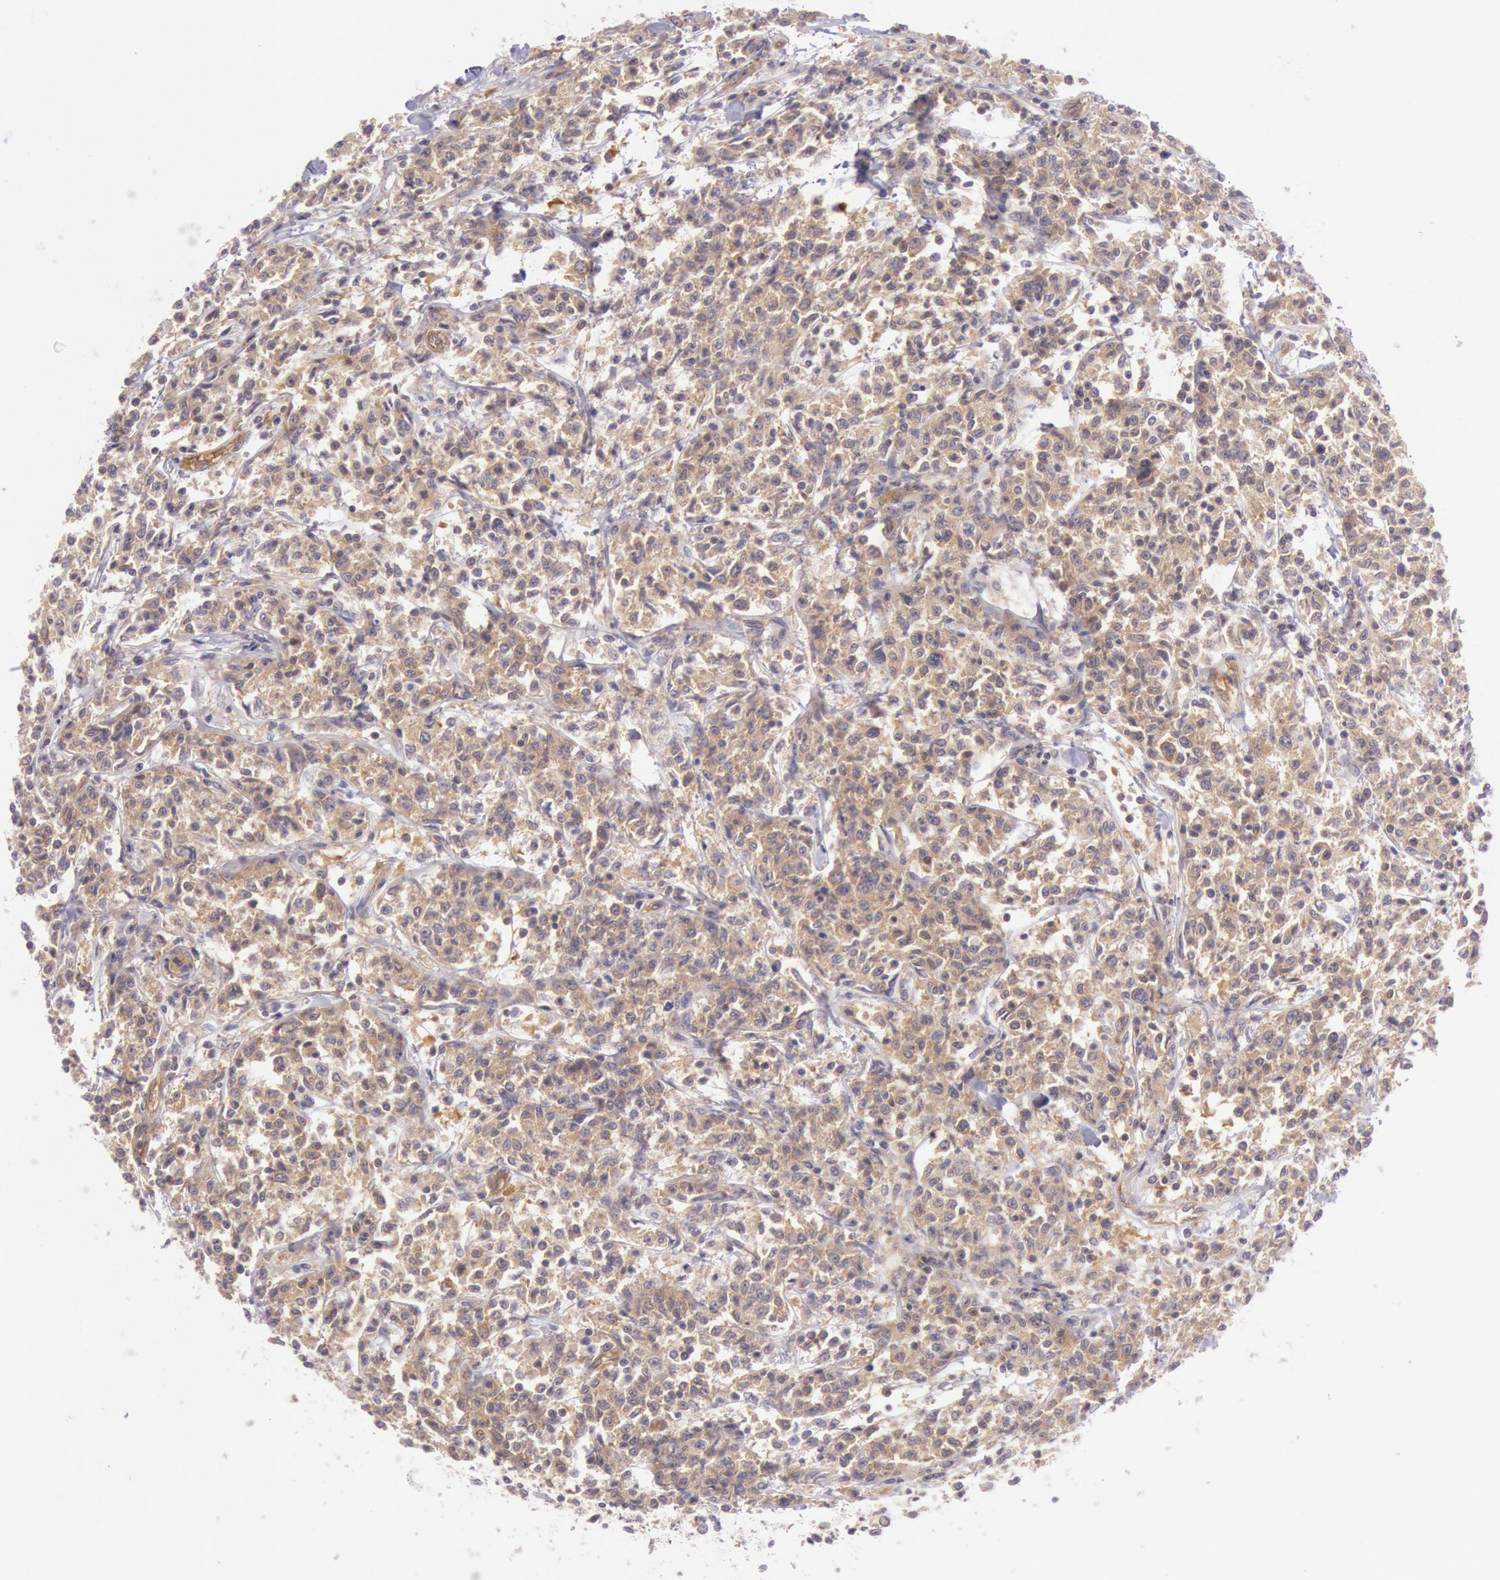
{"staining": {"intensity": "weak", "quantity": ">75%", "location": "cytoplasmic/membranous"}, "tissue": "lymphoma", "cell_type": "Tumor cells", "image_type": "cancer", "snomed": [{"axis": "morphology", "description": "Malignant lymphoma, non-Hodgkin's type, Low grade"}, {"axis": "topography", "description": "Small intestine"}], "caption": "Immunohistochemistry histopathology image of neoplastic tissue: lymphoma stained using IHC exhibits low levels of weak protein expression localized specifically in the cytoplasmic/membranous of tumor cells, appearing as a cytoplasmic/membranous brown color.", "gene": "CHUK", "patient": {"sex": "female", "age": 59}}